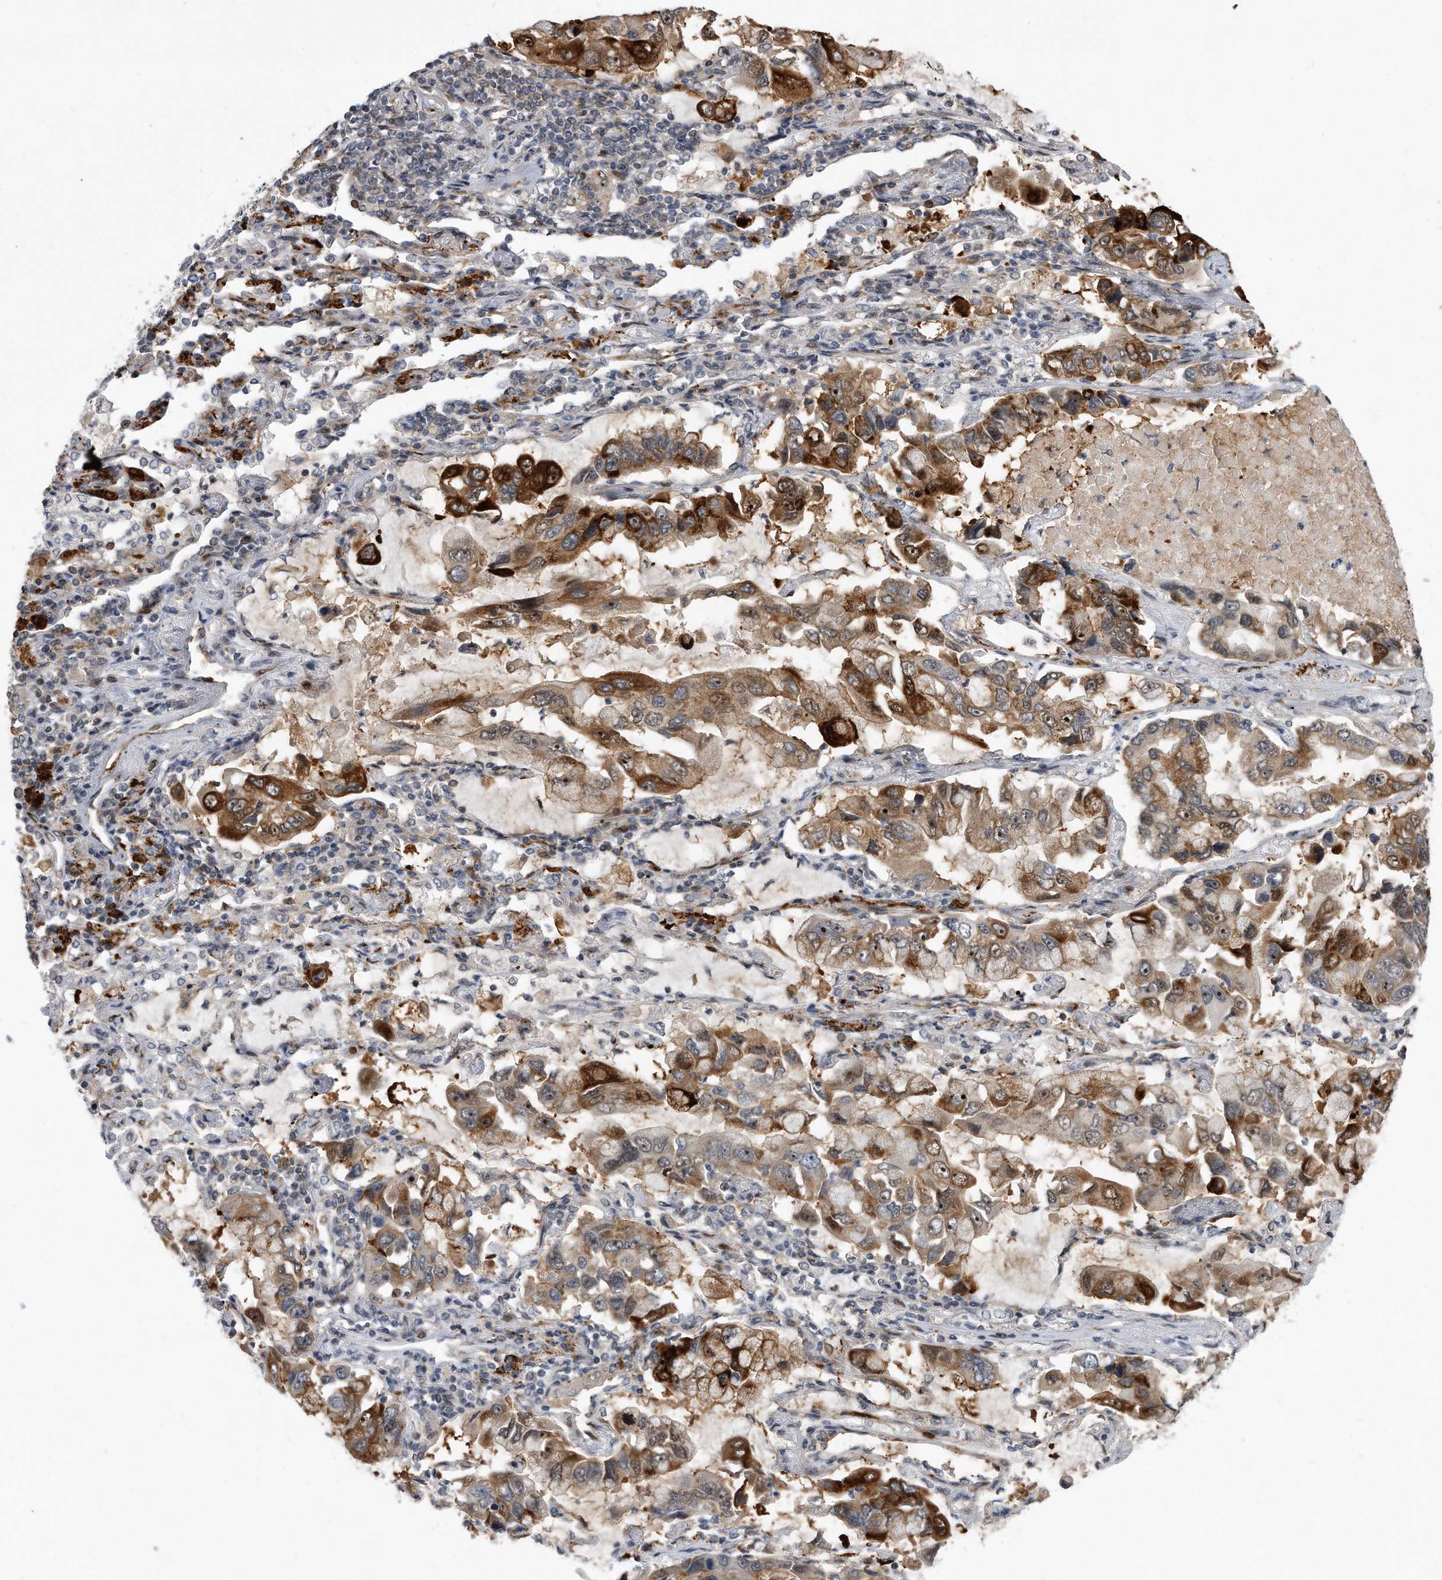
{"staining": {"intensity": "moderate", "quantity": "25%-75%", "location": "cytoplasmic/membranous,nuclear"}, "tissue": "lung cancer", "cell_type": "Tumor cells", "image_type": "cancer", "snomed": [{"axis": "morphology", "description": "Adenocarcinoma, NOS"}, {"axis": "topography", "description": "Lung"}], "caption": "Brown immunohistochemical staining in lung adenocarcinoma demonstrates moderate cytoplasmic/membranous and nuclear staining in approximately 25%-75% of tumor cells.", "gene": "PGBD2", "patient": {"sex": "male", "age": 64}}